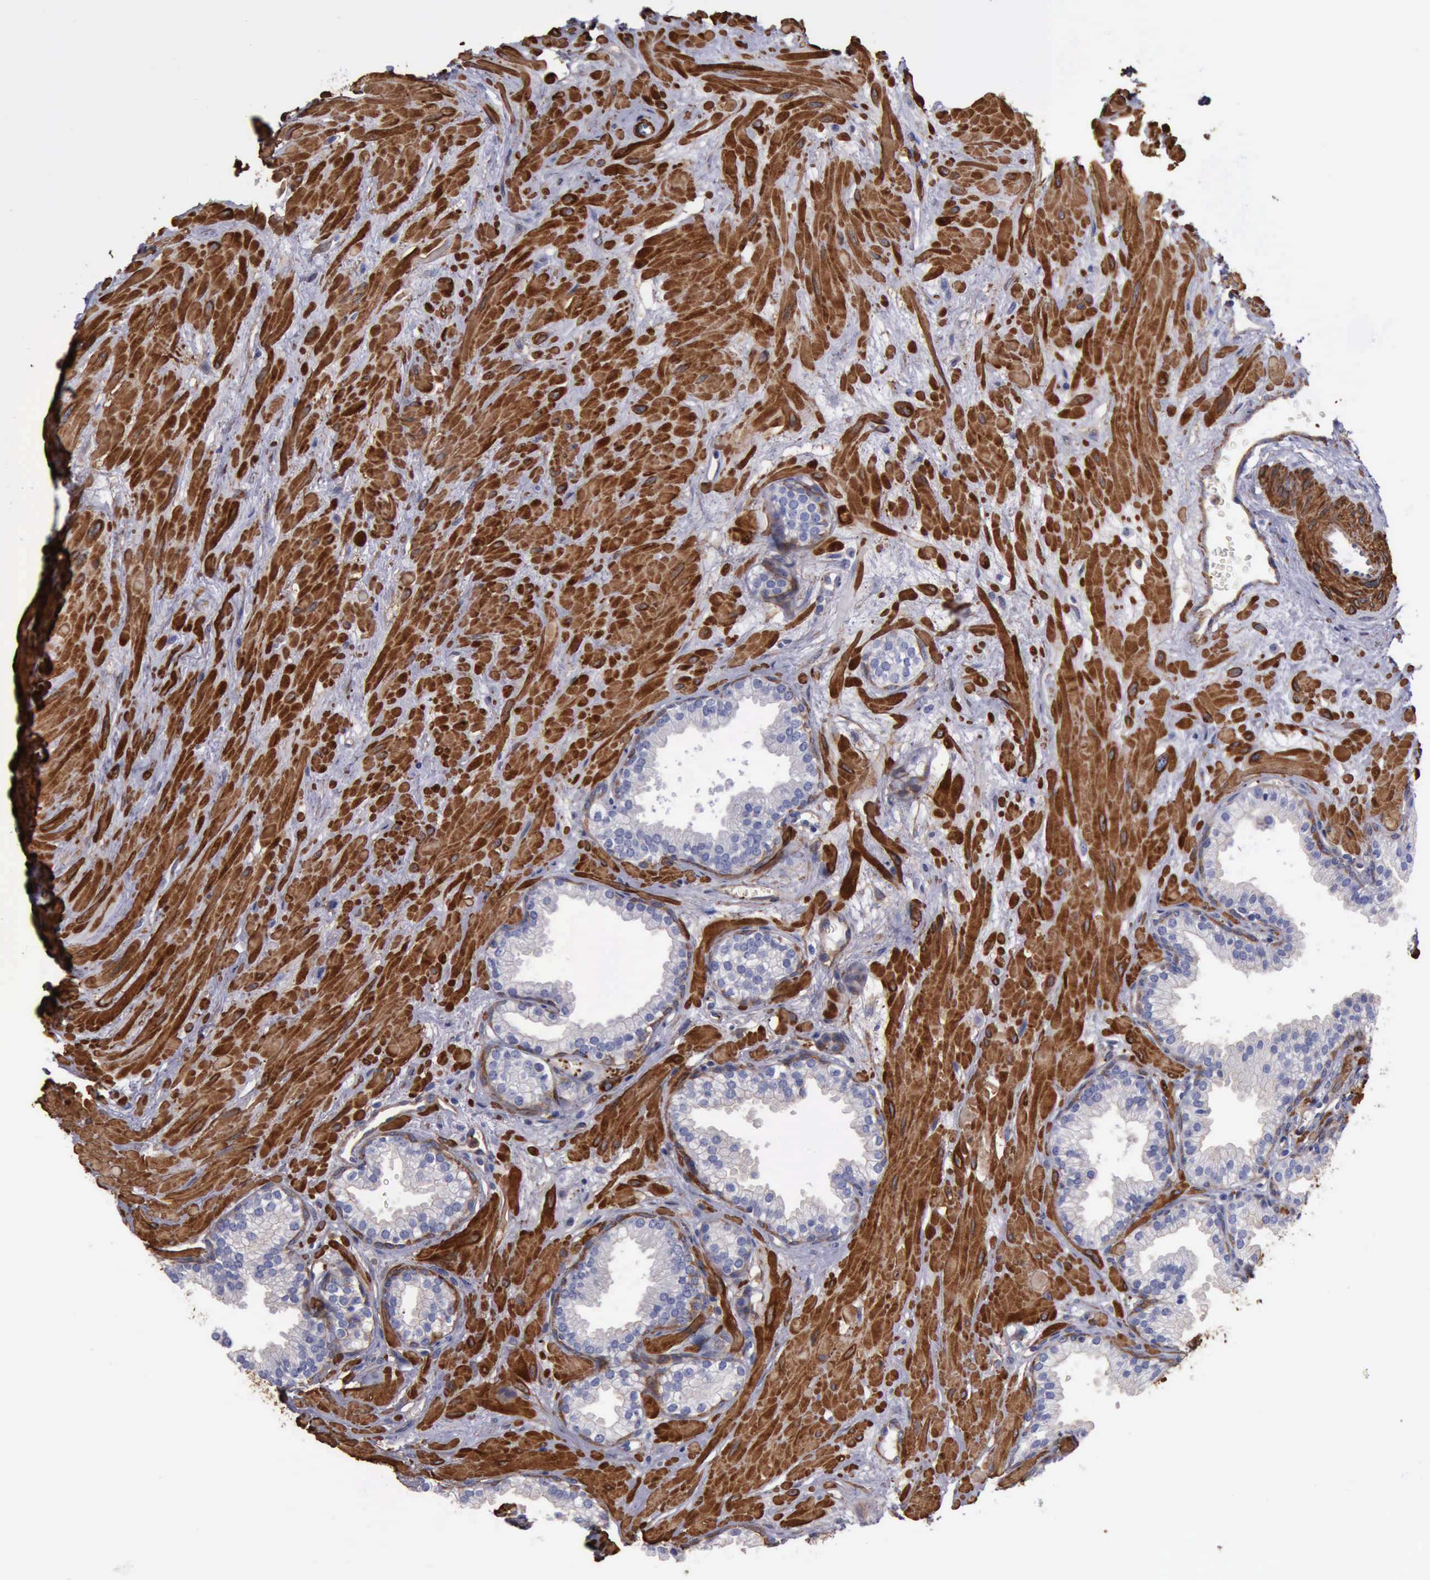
{"staining": {"intensity": "negative", "quantity": "none", "location": "none"}, "tissue": "prostate", "cell_type": "Glandular cells", "image_type": "normal", "snomed": [{"axis": "morphology", "description": "Normal tissue, NOS"}, {"axis": "topography", "description": "Prostate"}], "caption": "A histopathology image of prostate stained for a protein demonstrates no brown staining in glandular cells. Nuclei are stained in blue.", "gene": "FLNA", "patient": {"sex": "male", "age": 64}}